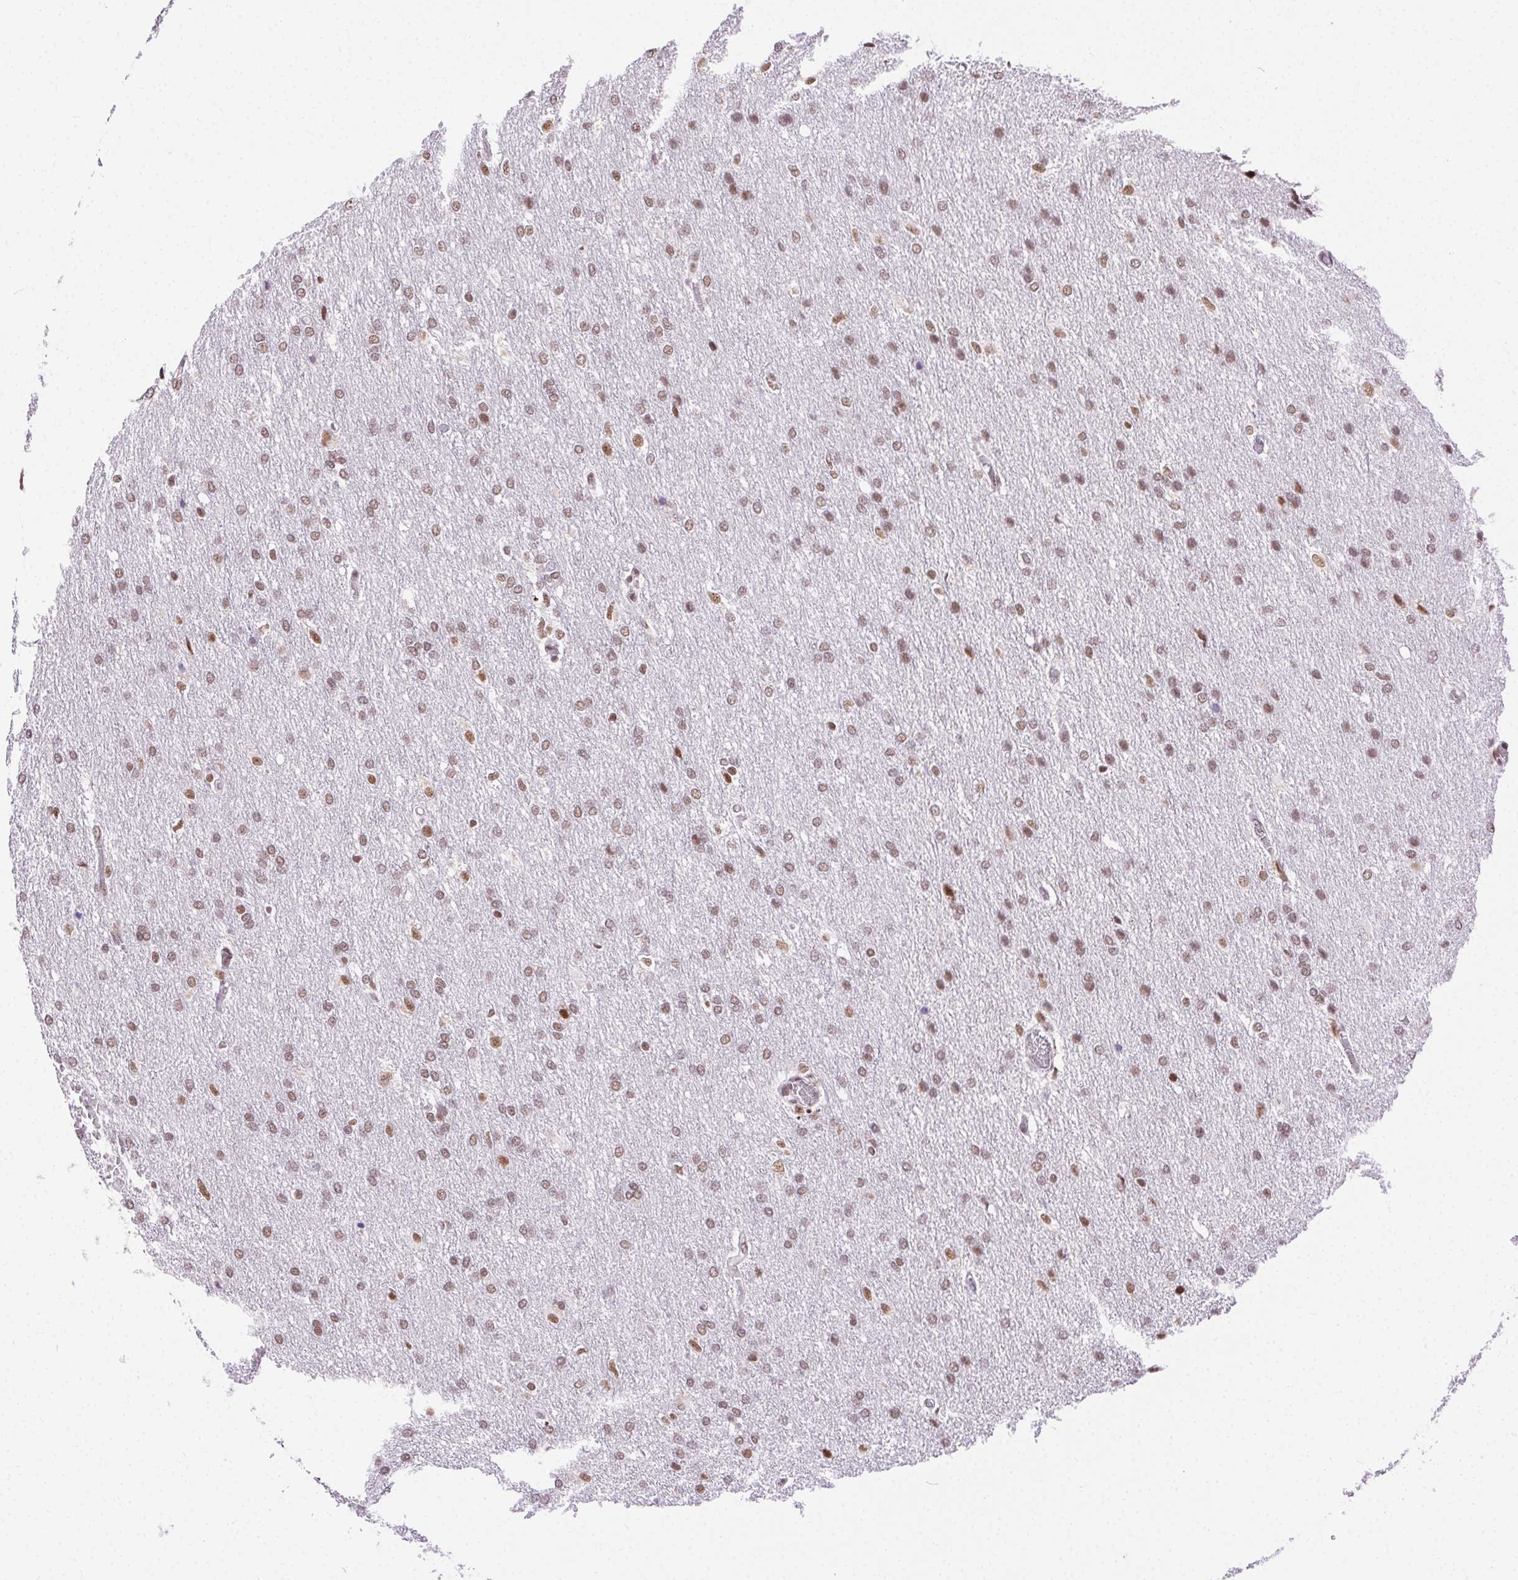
{"staining": {"intensity": "moderate", "quantity": ">75%", "location": "nuclear"}, "tissue": "glioma", "cell_type": "Tumor cells", "image_type": "cancer", "snomed": [{"axis": "morphology", "description": "Glioma, malignant, High grade"}, {"axis": "topography", "description": "Brain"}], "caption": "Protein expression analysis of glioma reveals moderate nuclear expression in about >75% of tumor cells. (brown staining indicates protein expression, while blue staining denotes nuclei).", "gene": "TRA2B", "patient": {"sex": "male", "age": 68}}